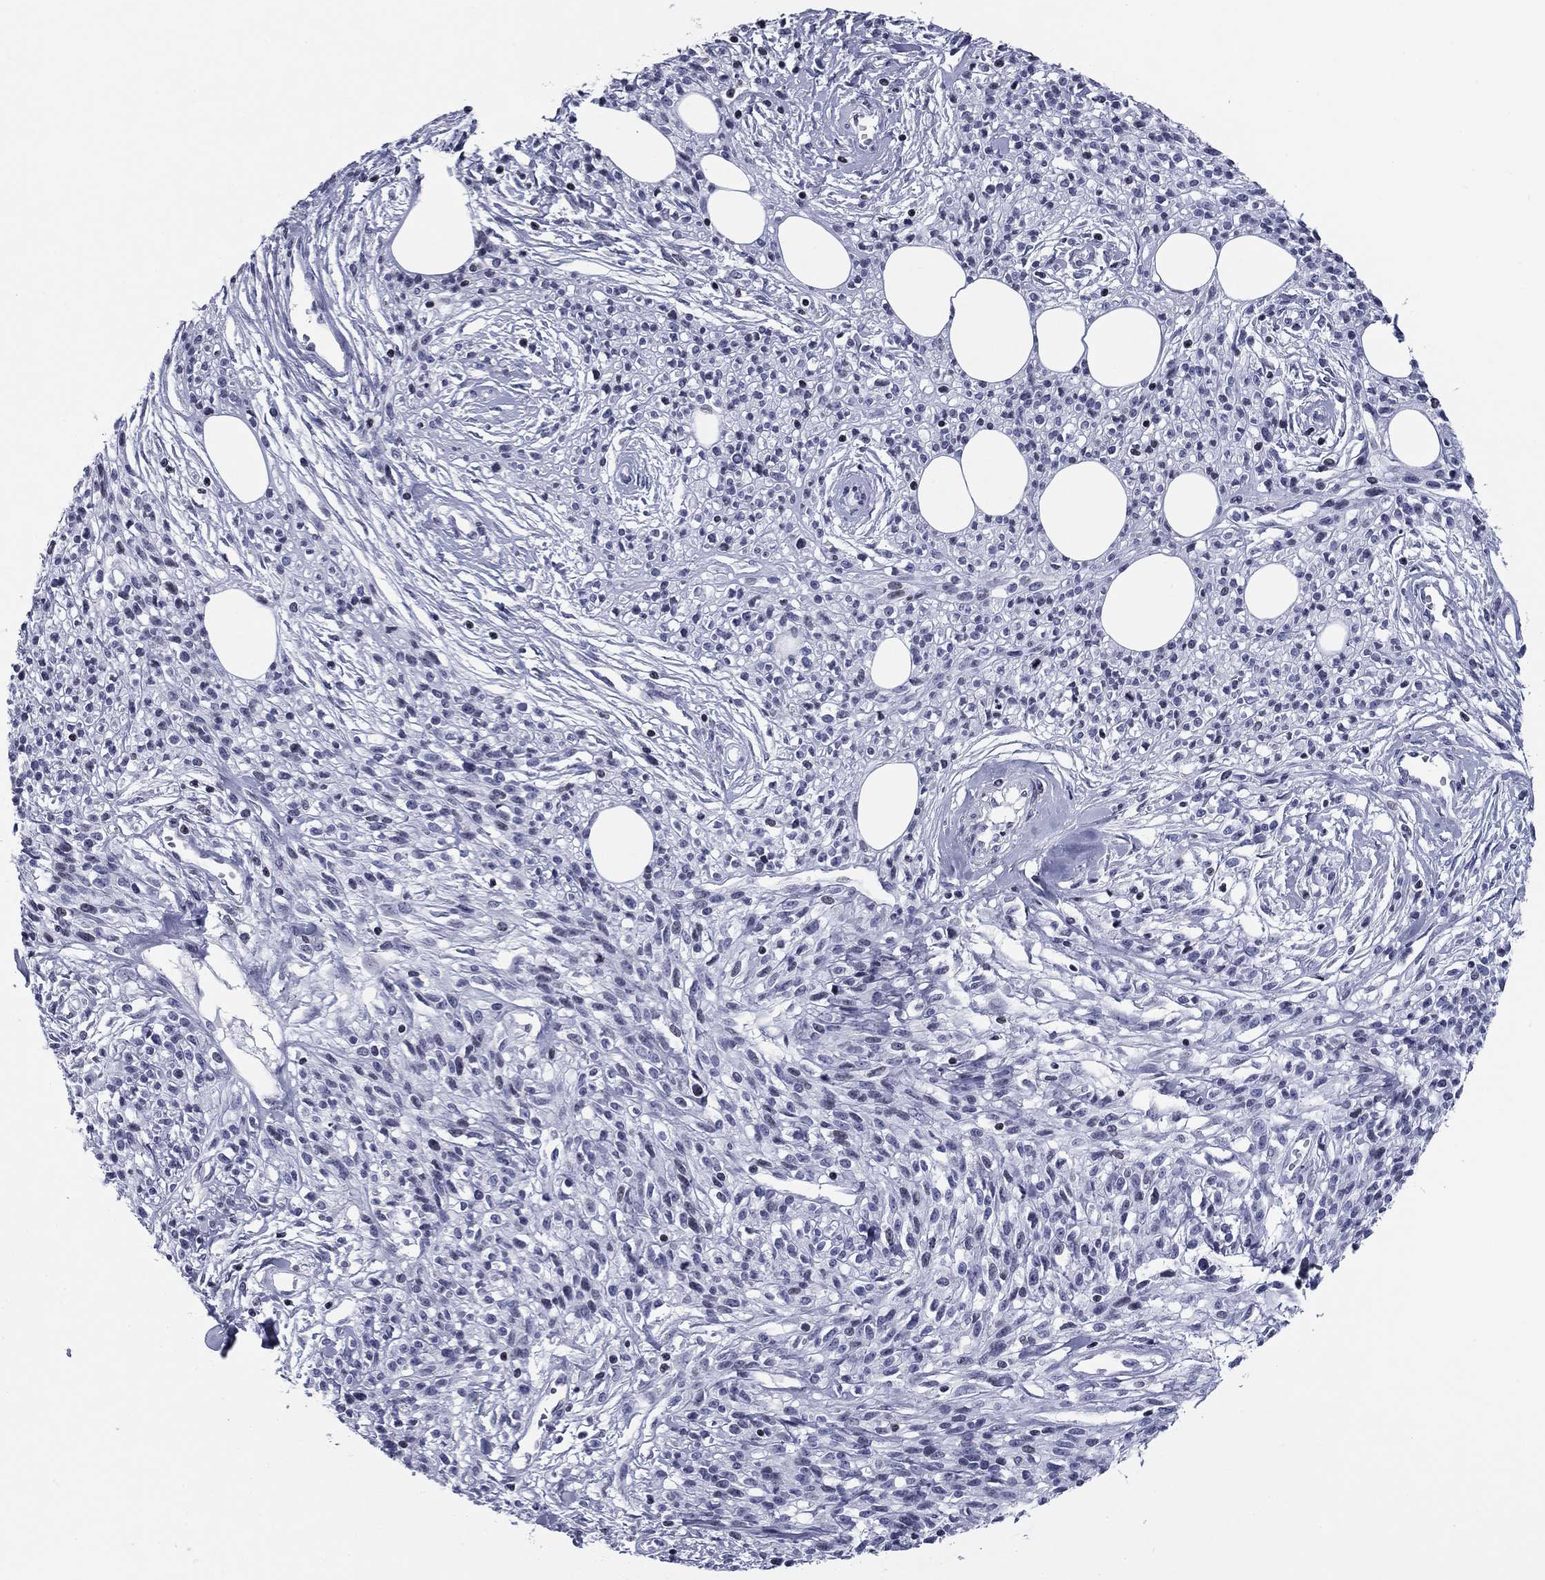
{"staining": {"intensity": "negative", "quantity": "none", "location": "none"}, "tissue": "melanoma", "cell_type": "Tumor cells", "image_type": "cancer", "snomed": [{"axis": "morphology", "description": "Malignant melanoma, NOS"}, {"axis": "topography", "description": "Skin"}, {"axis": "topography", "description": "Skin of trunk"}], "caption": "There is no significant staining in tumor cells of melanoma. The staining was performed using DAB (3,3'-diaminobenzidine) to visualize the protein expression in brown, while the nuclei were stained in blue with hematoxylin (Magnification: 20x).", "gene": "CCDC144A", "patient": {"sex": "male", "age": 74}}